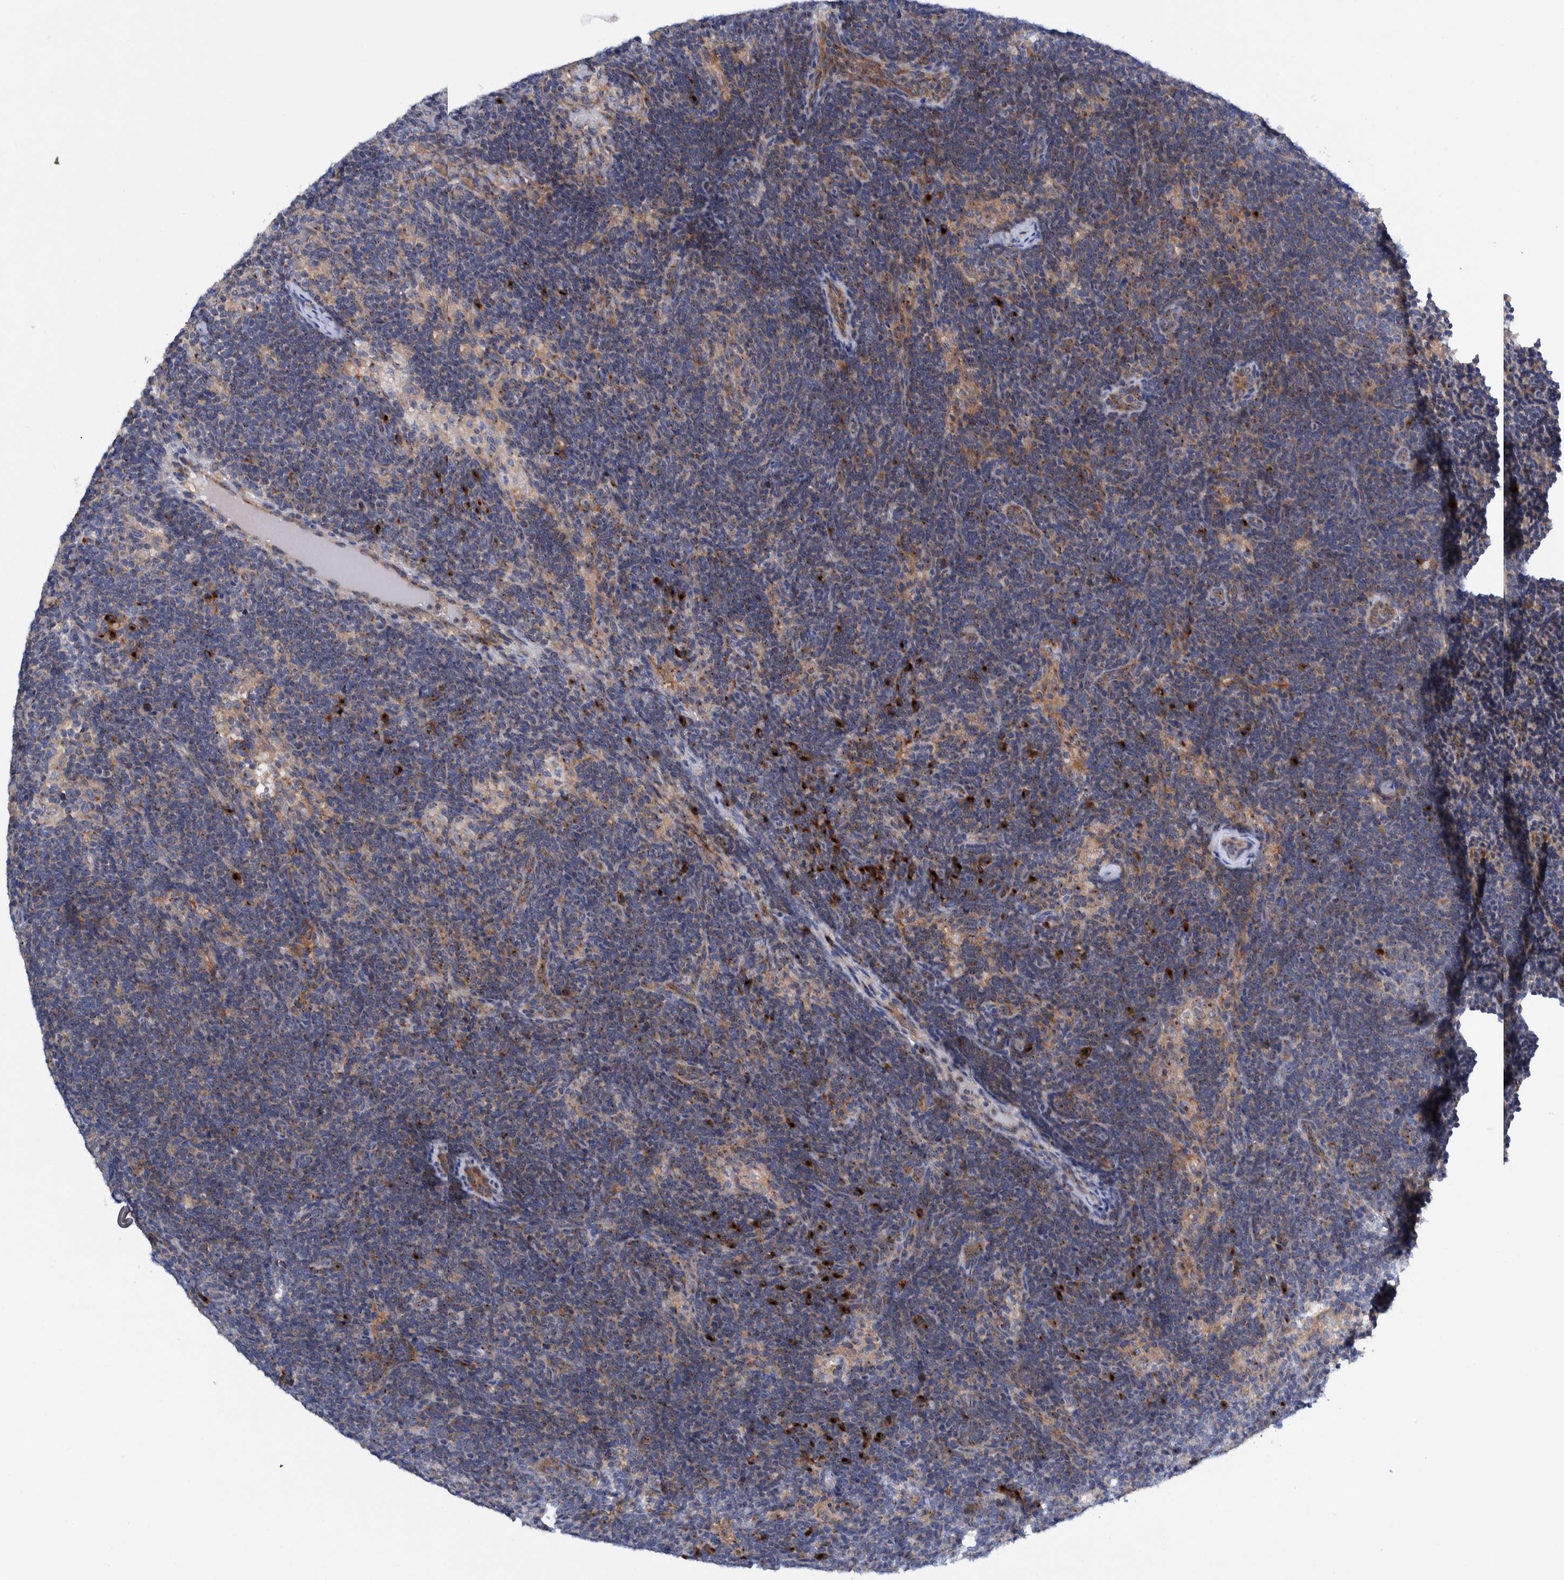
{"staining": {"intensity": "strong", "quantity": "<25%", "location": "cytoplasmic/membranous"}, "tissue": "lymph node", "cell_type": "Germinal center cells", "image_type": "normal", "snomed": [{"axis": "morphology", "description": "Normal tissue, NOS"}, {"axis": "topography", "description": "Lymph node"}], "caption": "Strong cytoplasmic/membranous protein expression is identified in about <25% of germinal center cells in lymph node. (Brightfield microscopy of DAB IHC at high magnification).", "gene": "TRIM58", "patient": {"sex": "female", "age": 22}}